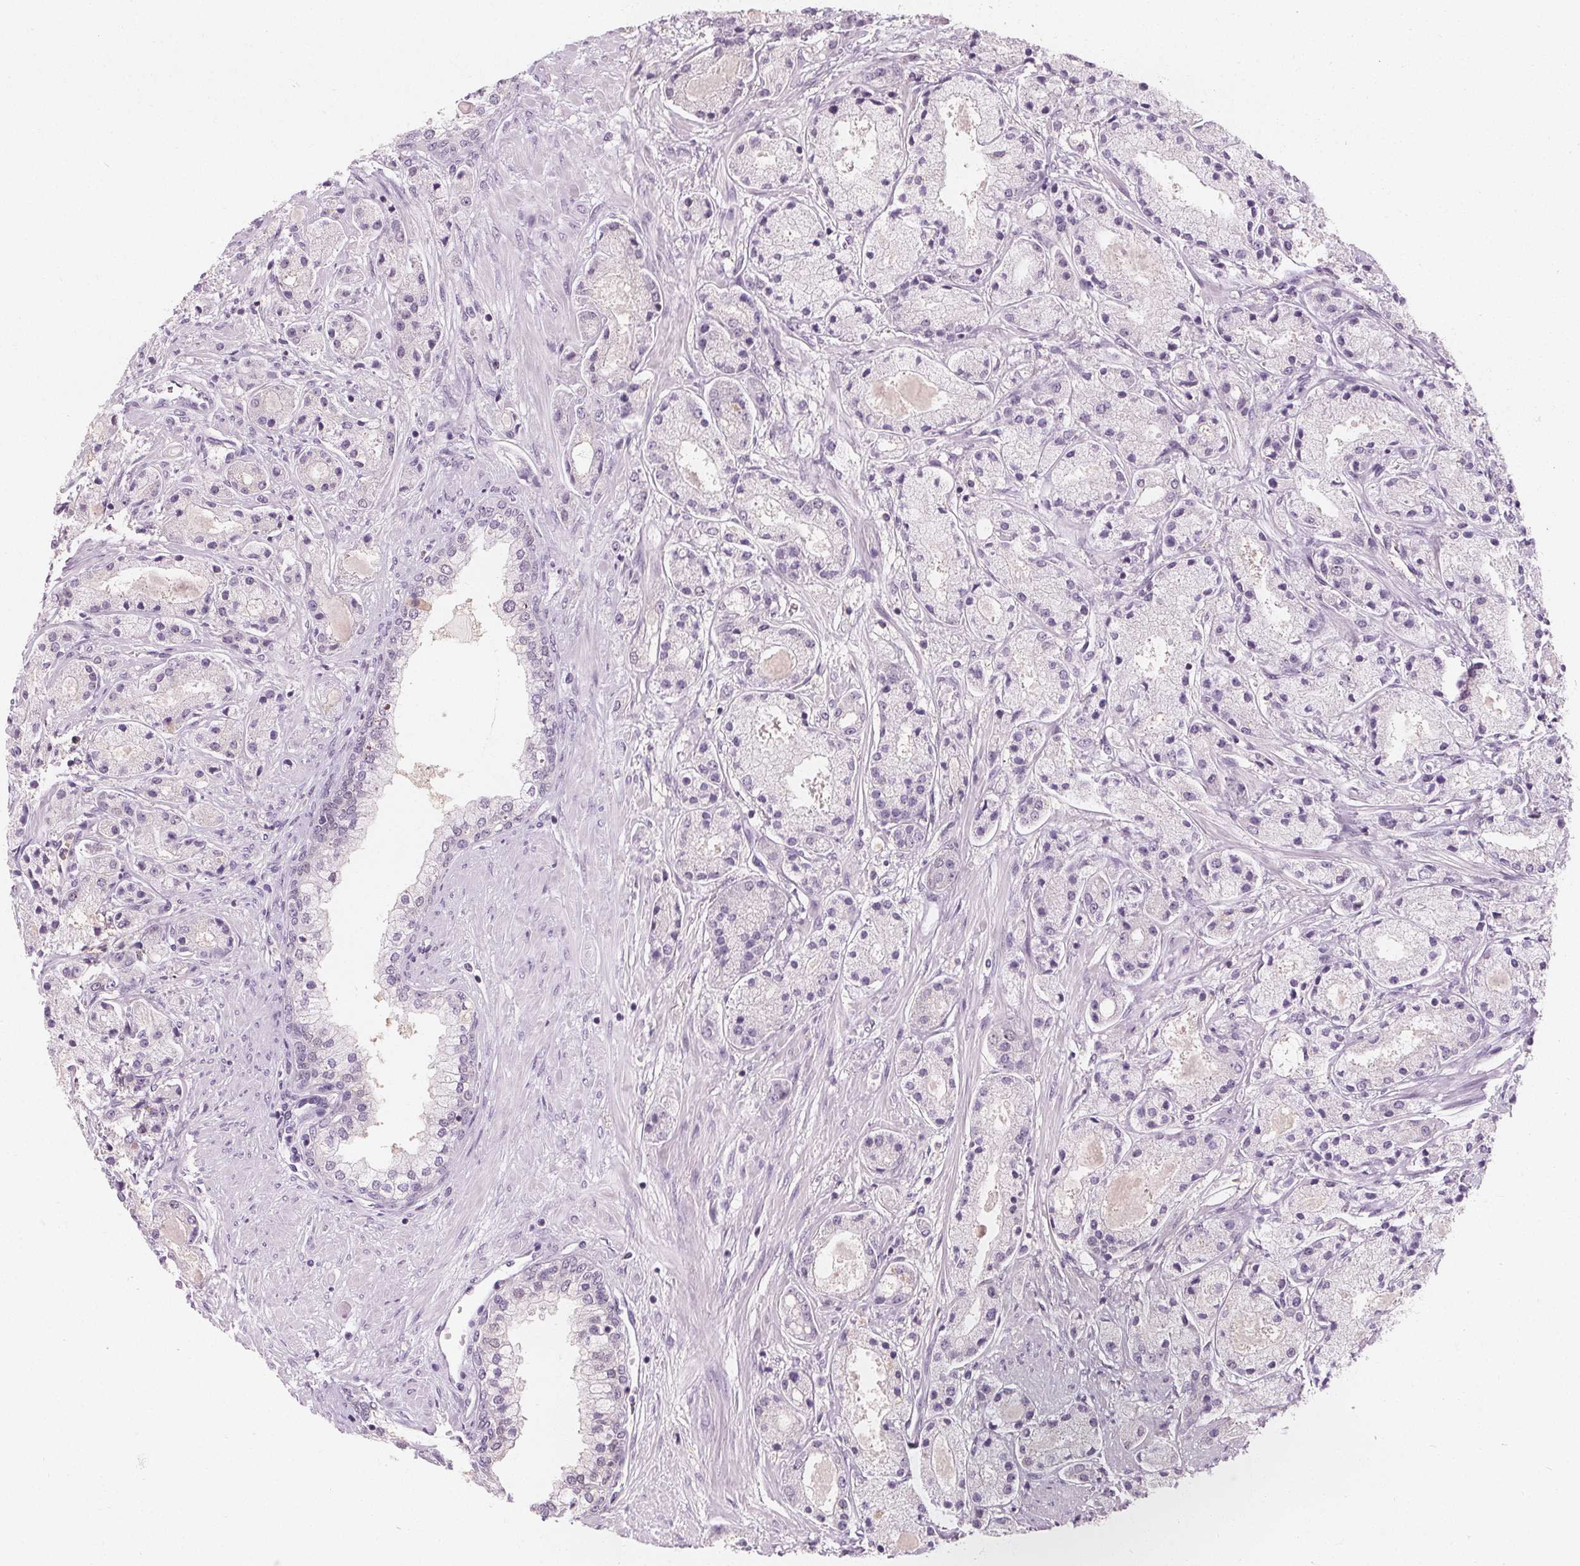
{"staining": {"intensity": "negative", "quantity": "none", "location": "none"}, "tissue": "prostate cancer", "cell_type": "Tumor cells", "image_type": "cancer", "snomed": [{"axis": "morphology", "description": "Adenocarcinoma, High grade"}, {"axis": "topography", "description": "Prostate"}], "caption": "Tumor cells are negative for brown protein staining in prostate high-grade adenocarcinoma.", "gene": "UGP2", "patient": {"sex": "male", "age": 67}}